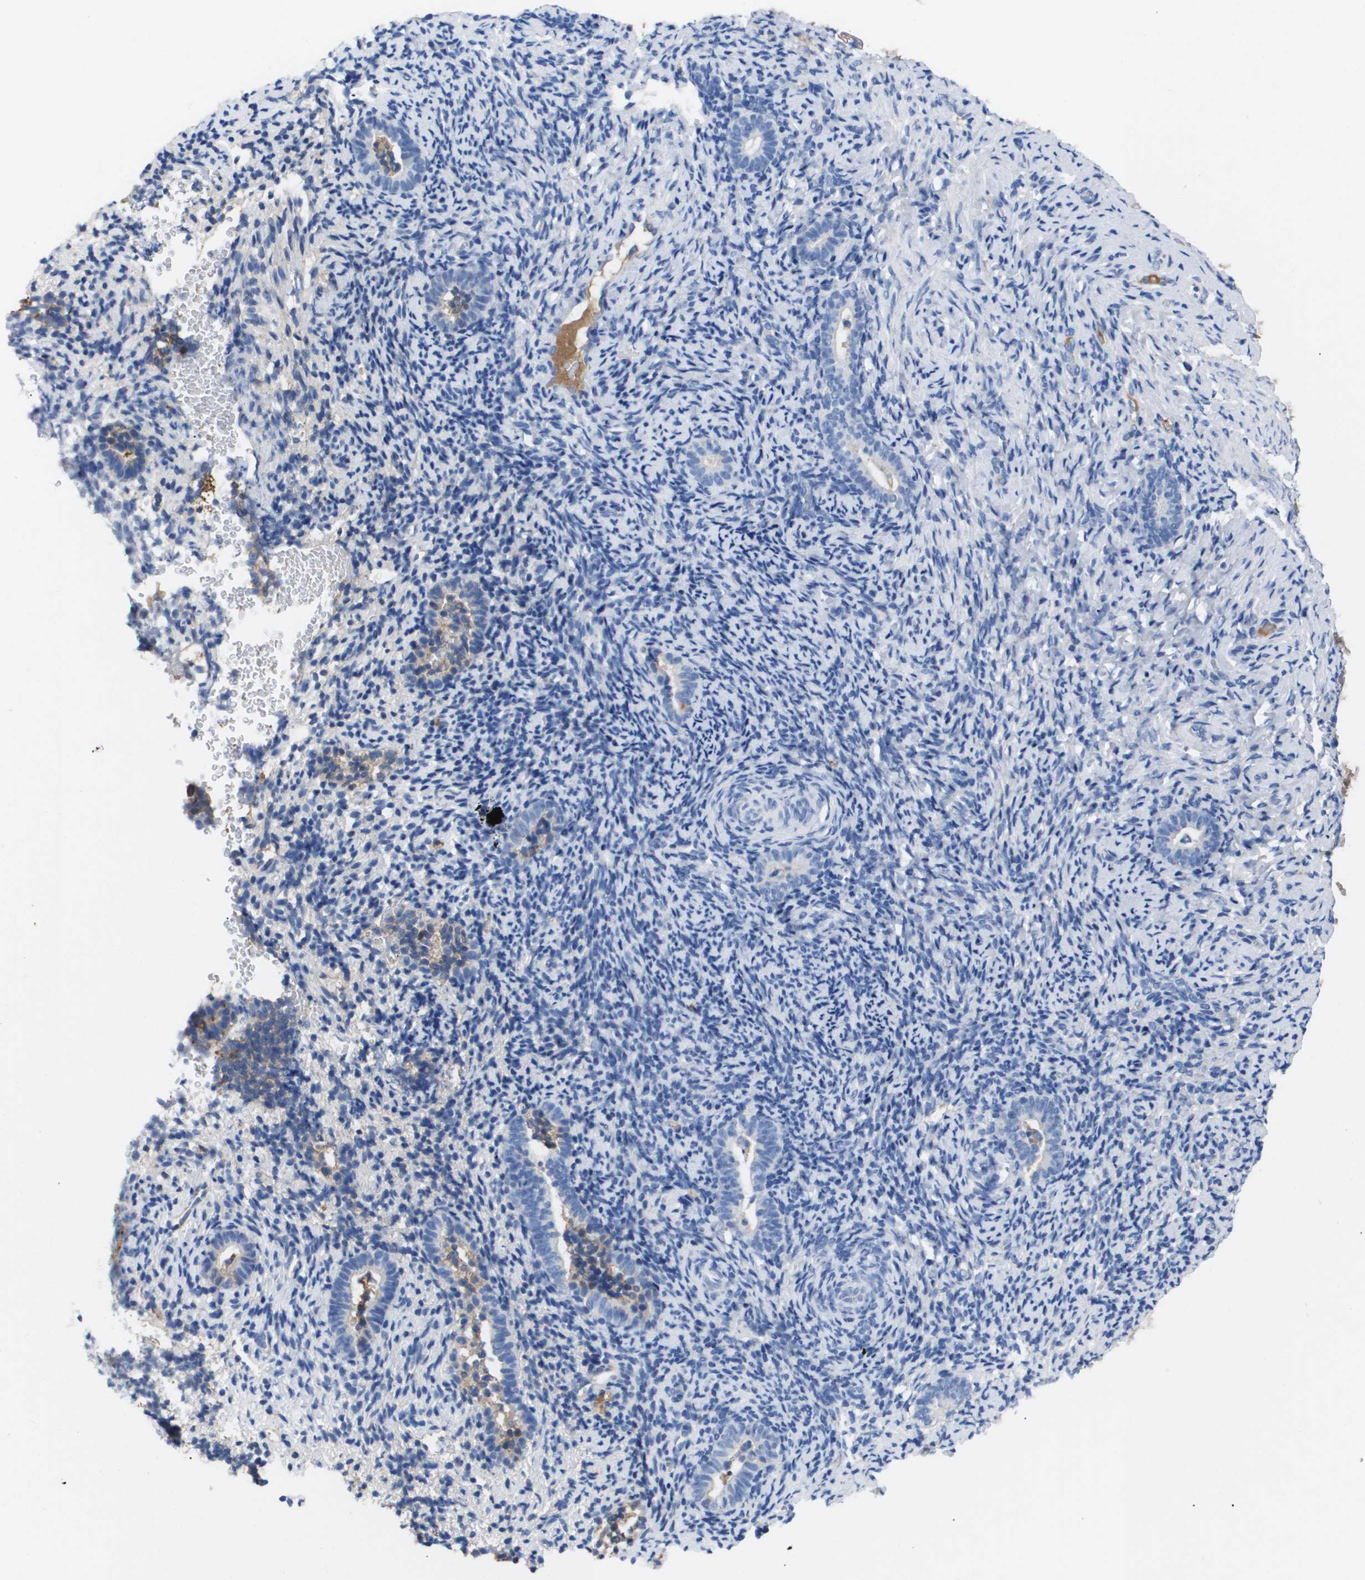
{"staining": {"intensity": "negative", "quantity": "none", "location": "none"}, "tissue": "endometrium", "cell_type": "Cells in endometrial stroma", "image_type": "normal", "snomed": [{"axis": "morphology", "description": "Normal tissue, NOS"}, {"axis": "topography", "description": "Endometrium"}], "caption": "High power microscopy histopathology image of an immunohistochemistry image of unremarkable endometrium, revealing no significant staining in cells in endometrial stroma. The staining was performed using DAB to visualize the protein expression in brown, while the nuclei were stained in blue with hematoxylin (Magnification: 20x).", "gene": "SERPINA6", "patient": {"sex": "female", "age": 51}}